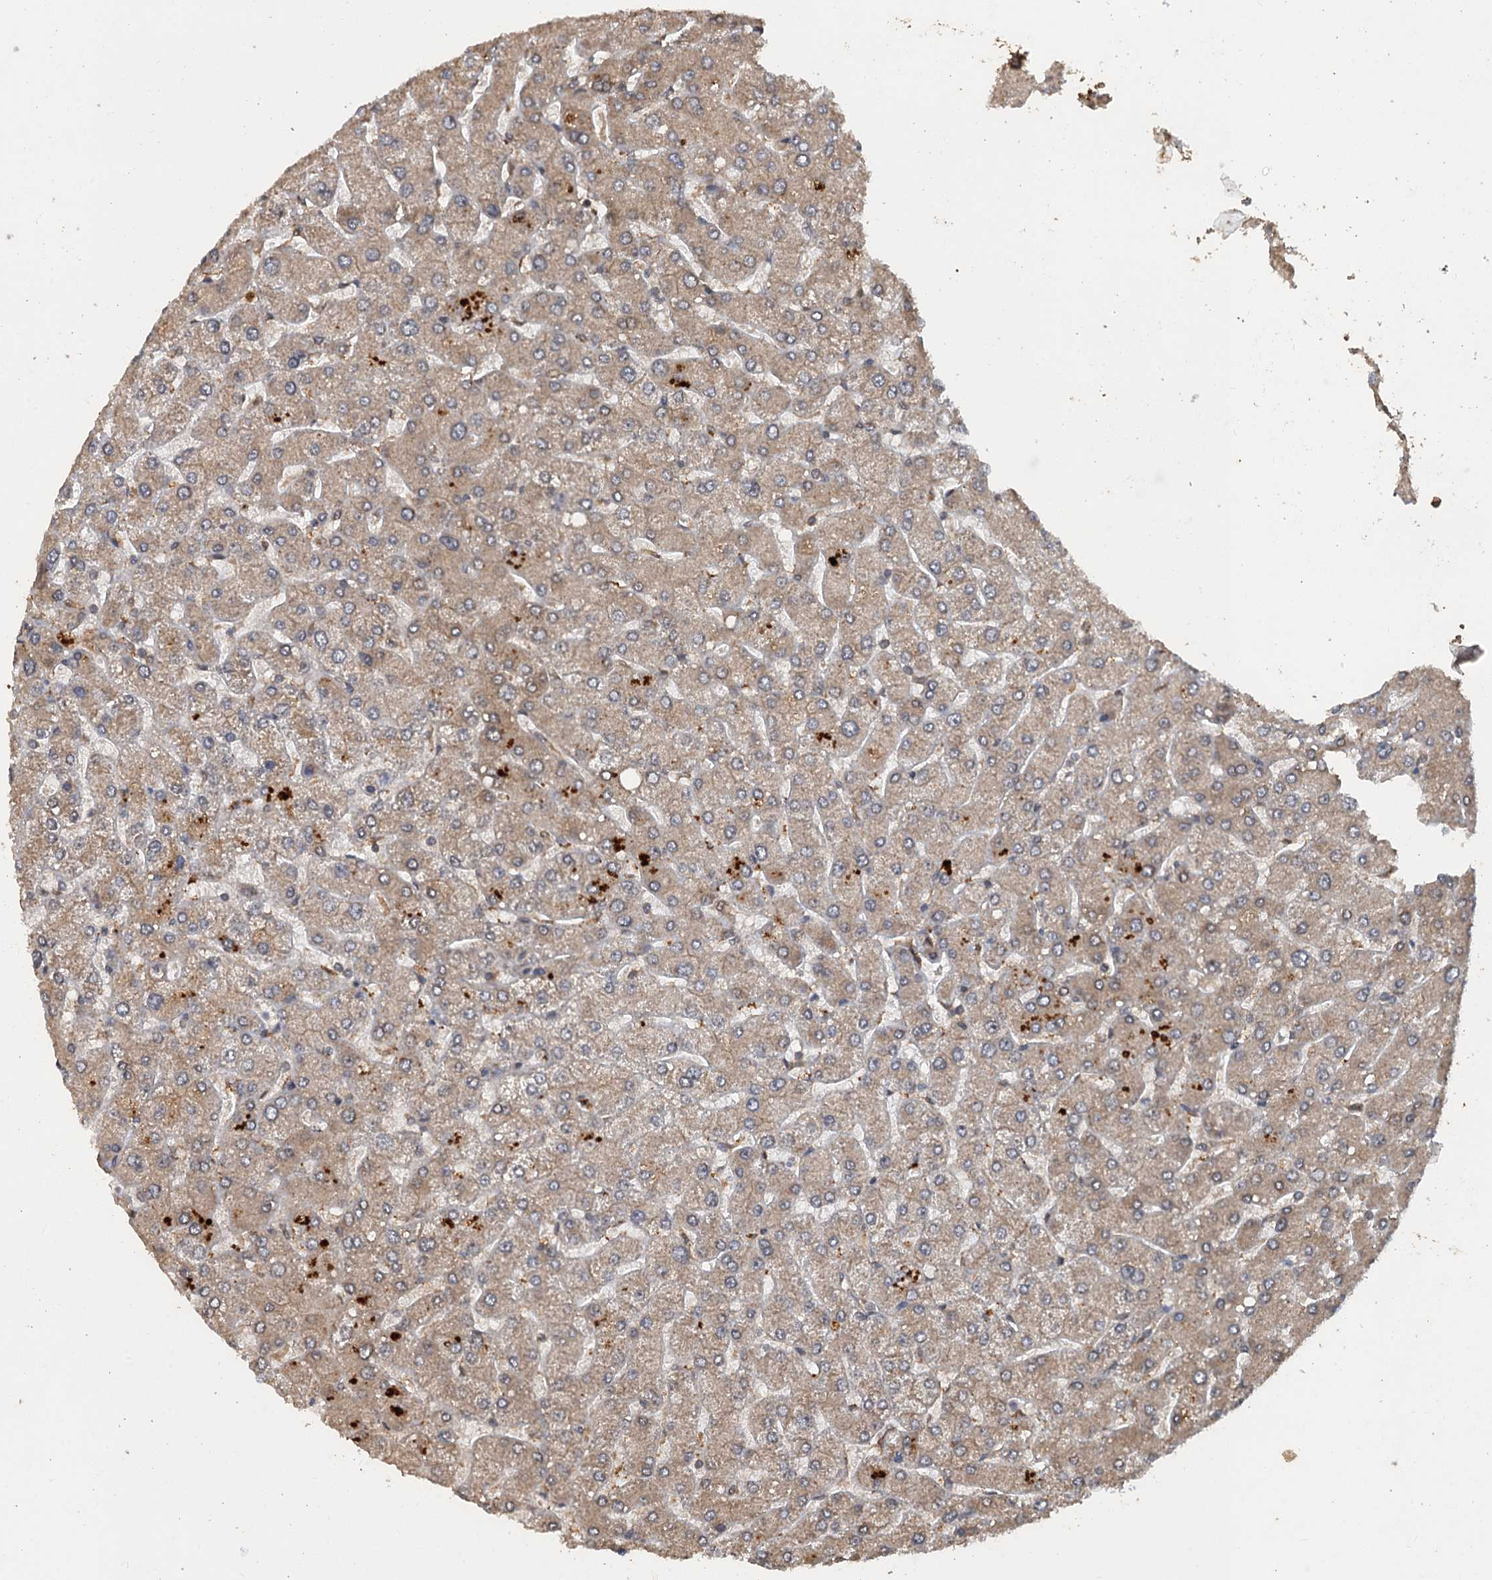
{"staining": {"intensity": "moderate", "quantity": ">75%", "location": "cytoplasmic/membranous,nuclear"}, "tissue": "liver", "cell_type": "Cholangiocytes", "image_type": "normal", "snomed": [{"axis": "morphology", "description": "Normal tissue, NOS"}, {"axis": "topography", "description": "Liver"}], "caption": "Brown immunohistochemical staining in normal liver demonstrates moderate cytoplasmic/membranous,nuclear positivity in approximately >75% of cholangiocytes. (DAB = brown stain, brightfield microscopy at high magnification).", "gene": "GLE1", "patient": {"sex": "male", "age": 55}}